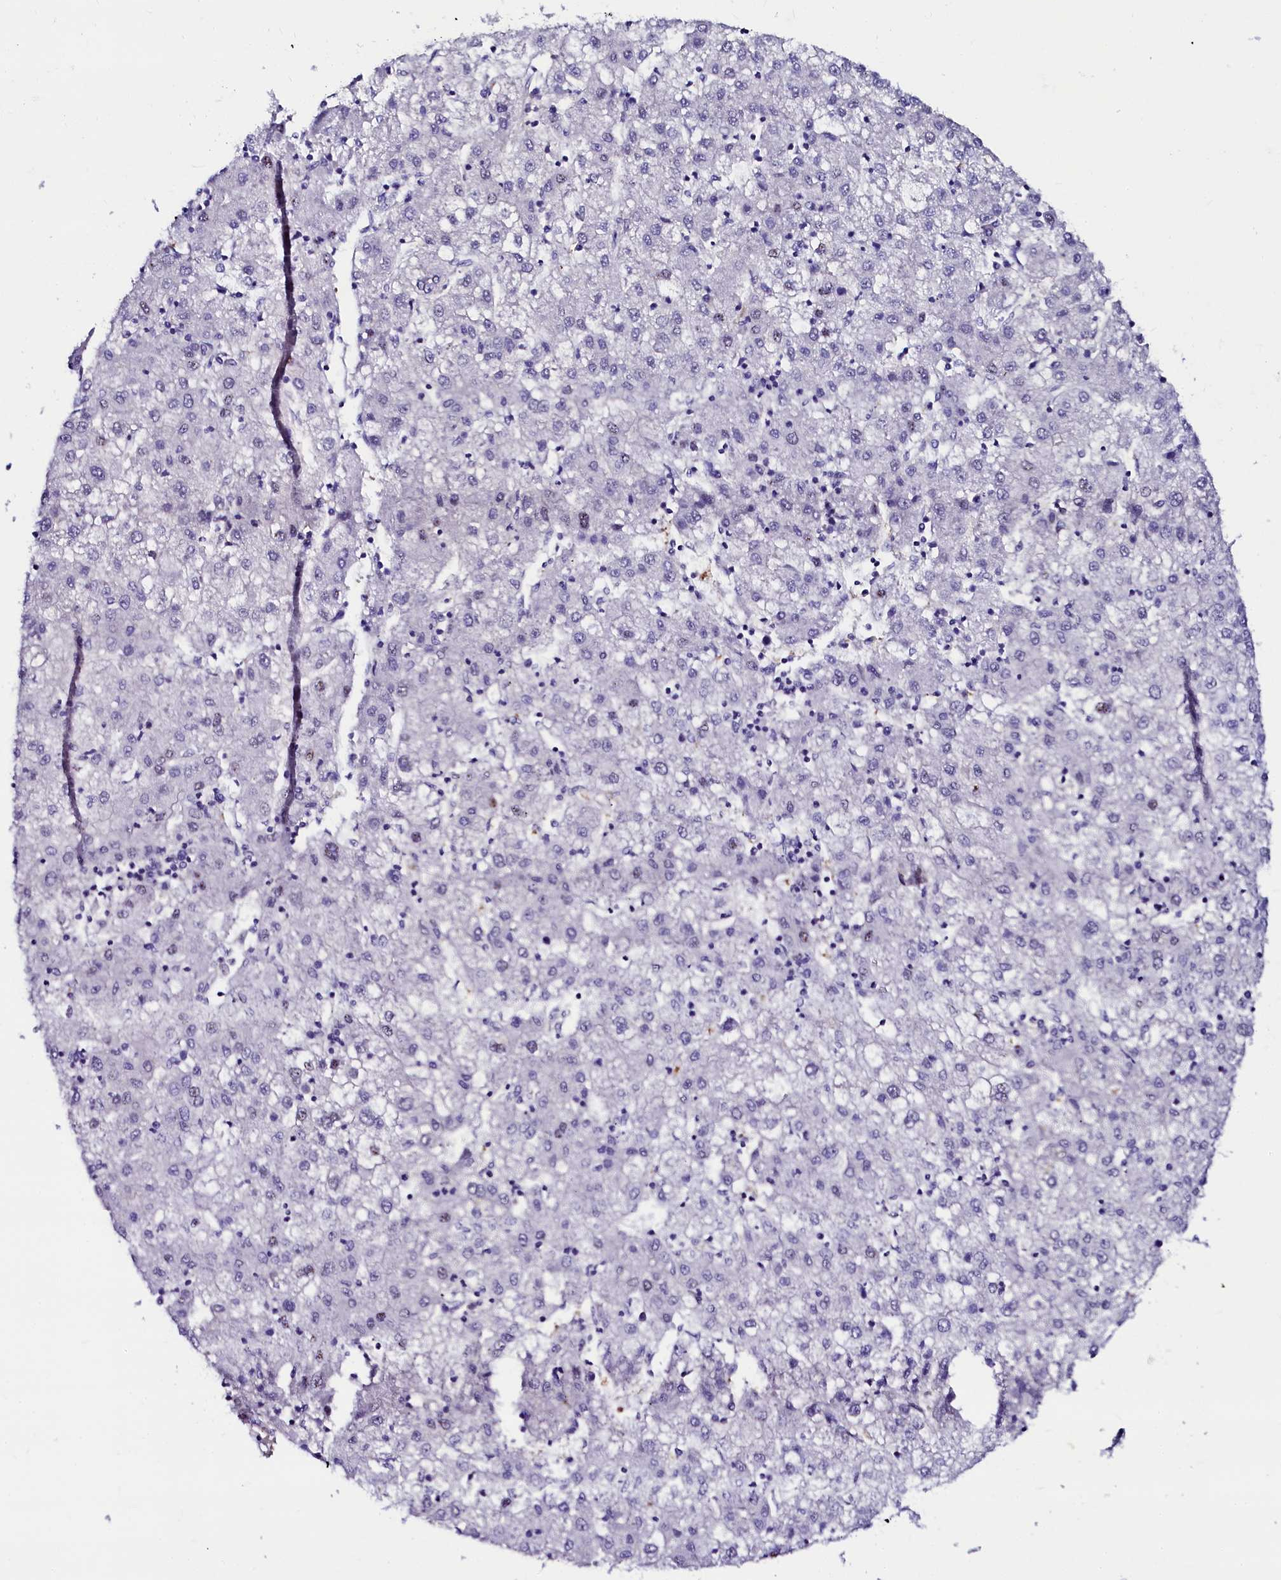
{"staining": {"intensity": "negative", "quantity": "none", "location": "none"}, "tissue": "liver cancer", "cell_type": "Tumor cells", "image_type": "cancer", "snomed": [{"axis": "morphology", "description": "Carcinoma, Hepatocellular, NOS"}, {"axis": "topography", "description": "Liver"}], "caption": "This is an IHC photomicrograph of human liver cancer. There is no positivity in tumor cells.", "gene": "OTOL1", "patient": {"sex": "male", "age": 72}}